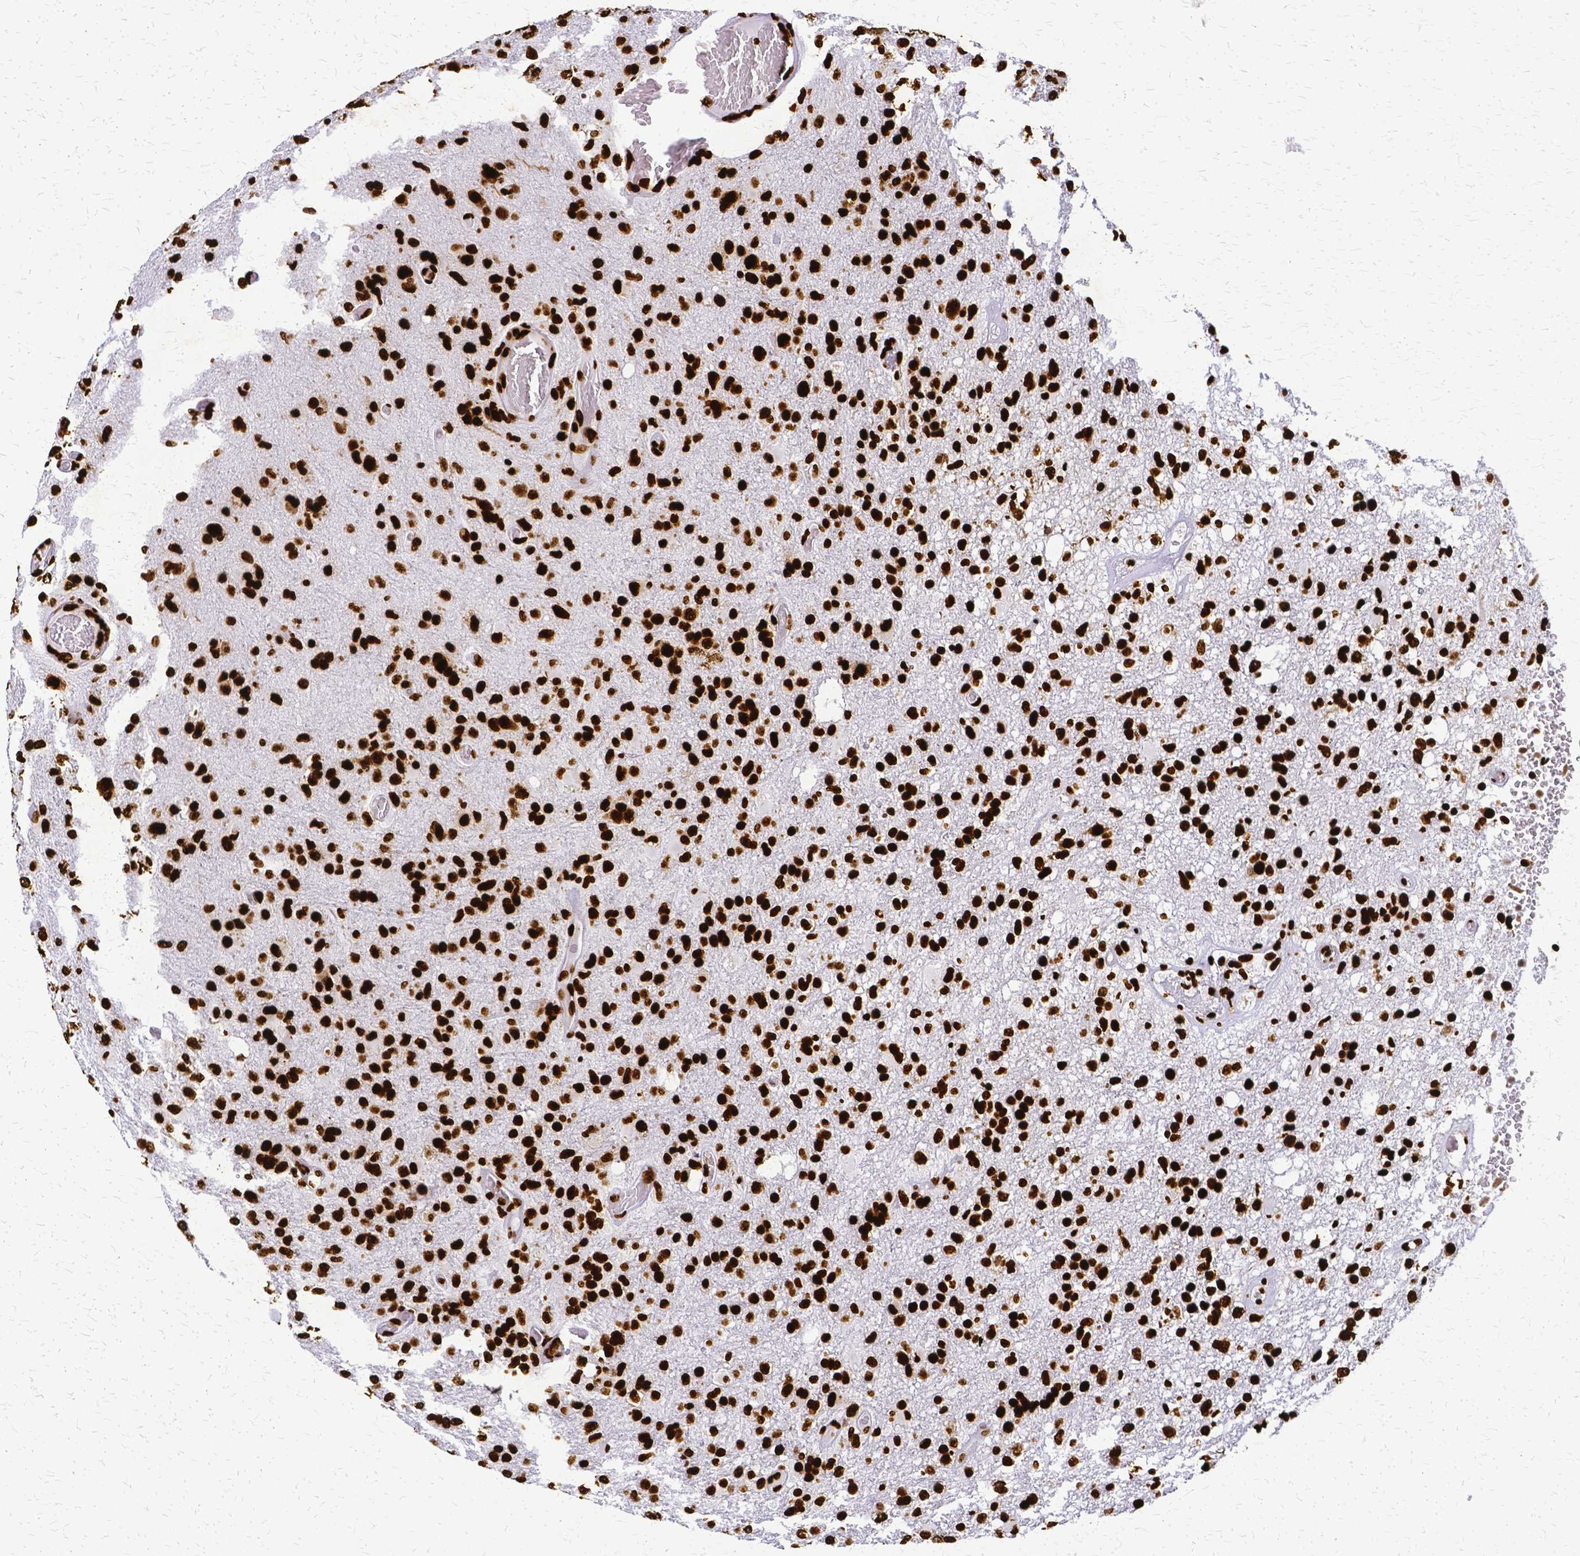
{"staining": {"intensity": "strong", "quantity": ">75%", "location": "nuclear"}, "tissue": "glioma", "cell_type": "Tumor cells", "image_type": "cancer", "snomed": [{"axis": "morphology", "description": "Glioma, malignant, High grade"}, {"axis": "topography", "description": "Brain"}], "caption": "Immunohistochemical staining of malignant glioma (high-grade) shows high levels of strong nuclear expression in approximately >75% of tumor cells. (IHC, brightfield microscopy, high magnification).", "gene": "SFPQ", "patient": {"sex": "female", "age": 74}}